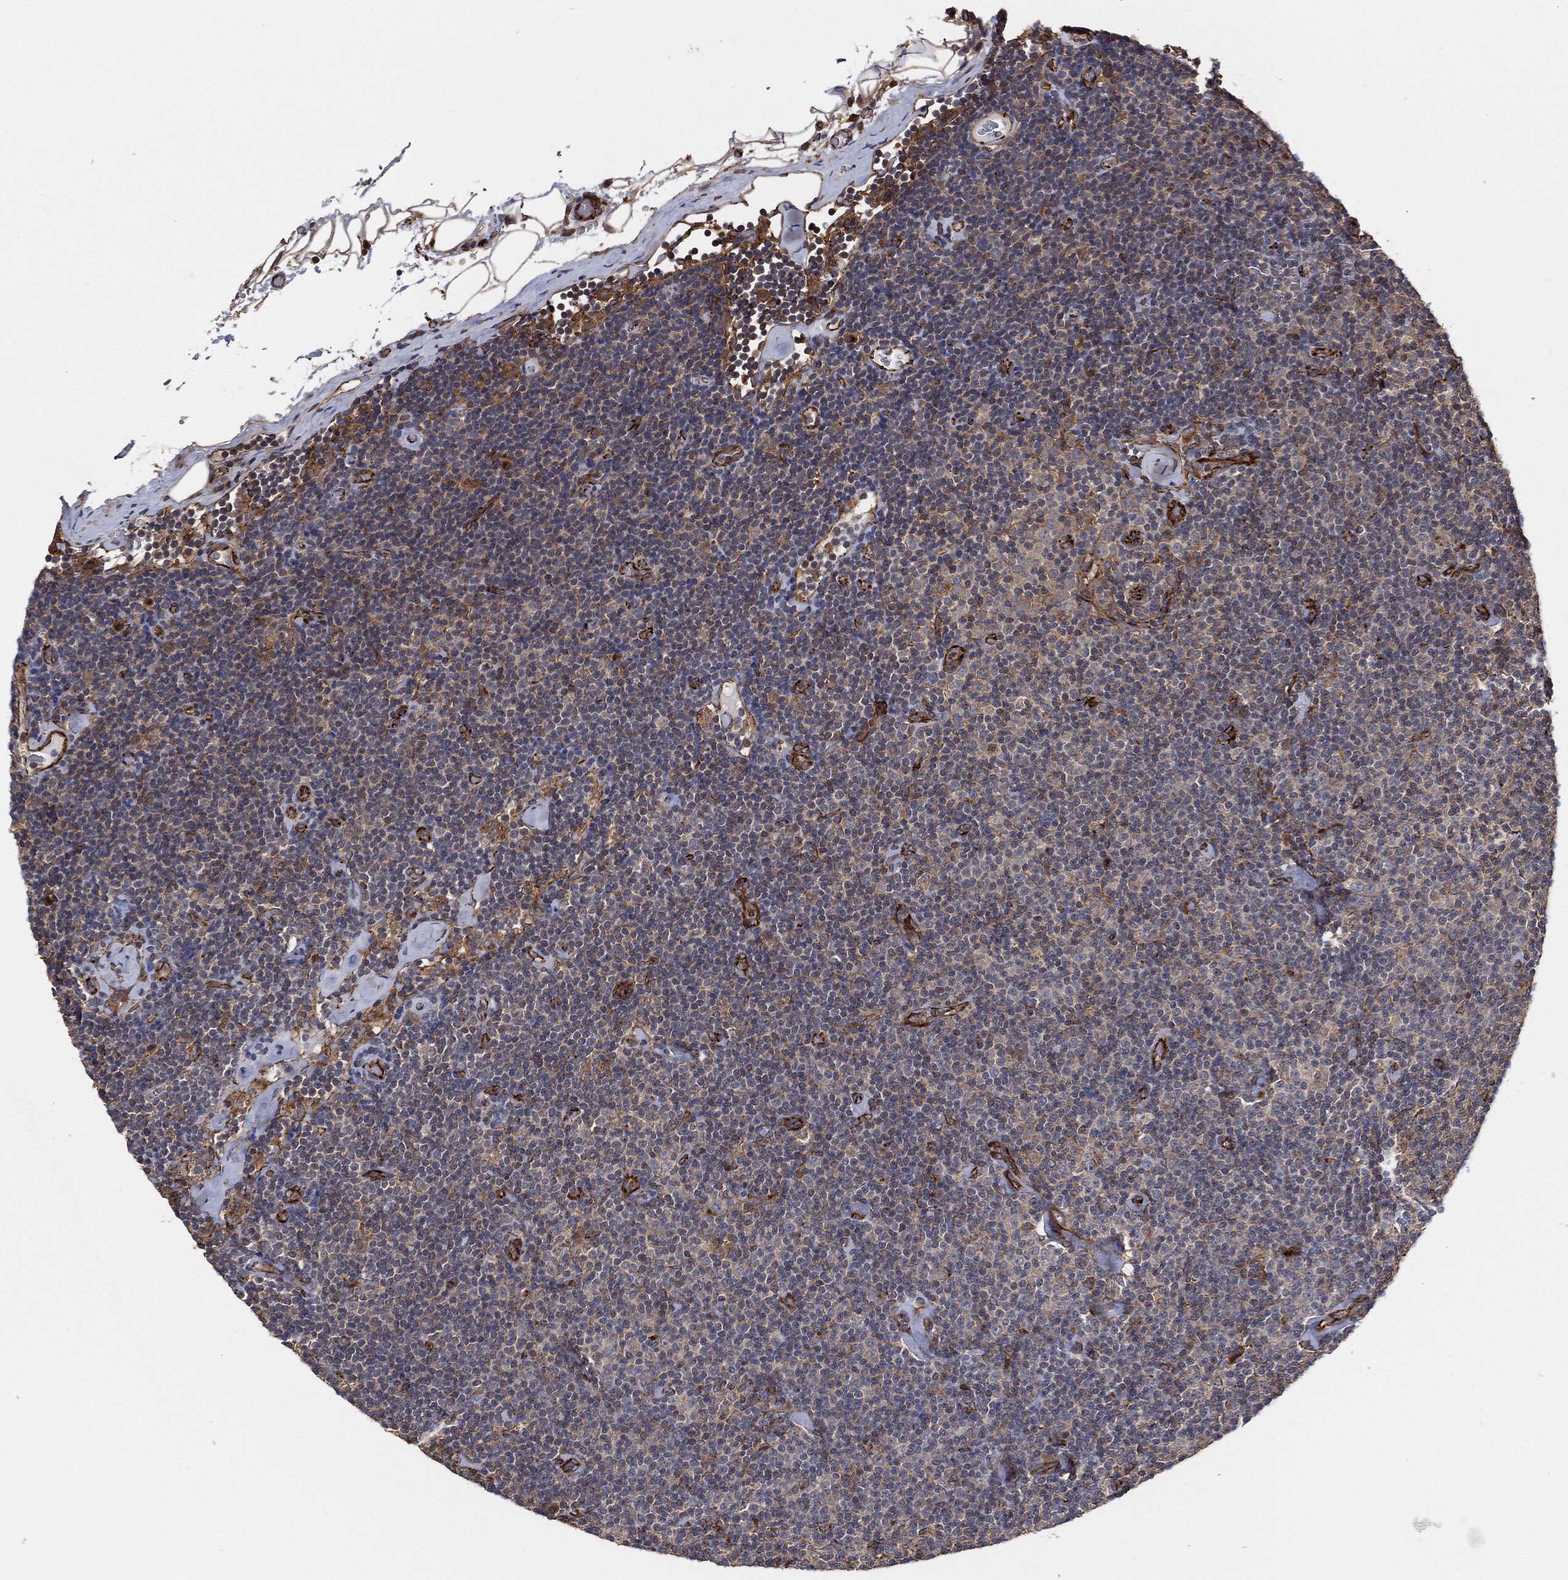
{"staining": {"intensity": "weak", "quantity": "<25%", "location": "cytoplasmic/membranous"}, "tissue": "lymphoma", "cell_type": "Tumor cells", "image_type": "cancer", "snomed": [{"axis": "morphology", "description": "Malignant lymphoma, non-Hodgkin's type, Low grade"}, {"axis": "topography", "description": "Lymph node"}], "caption": "A histopathology image of human low-grade malignant lymphoma, non-Hodgkin's type is negative for staining in tumor cells.", "gene": "CTNNA1", "patient": {"sex": "male", "age": 81}}